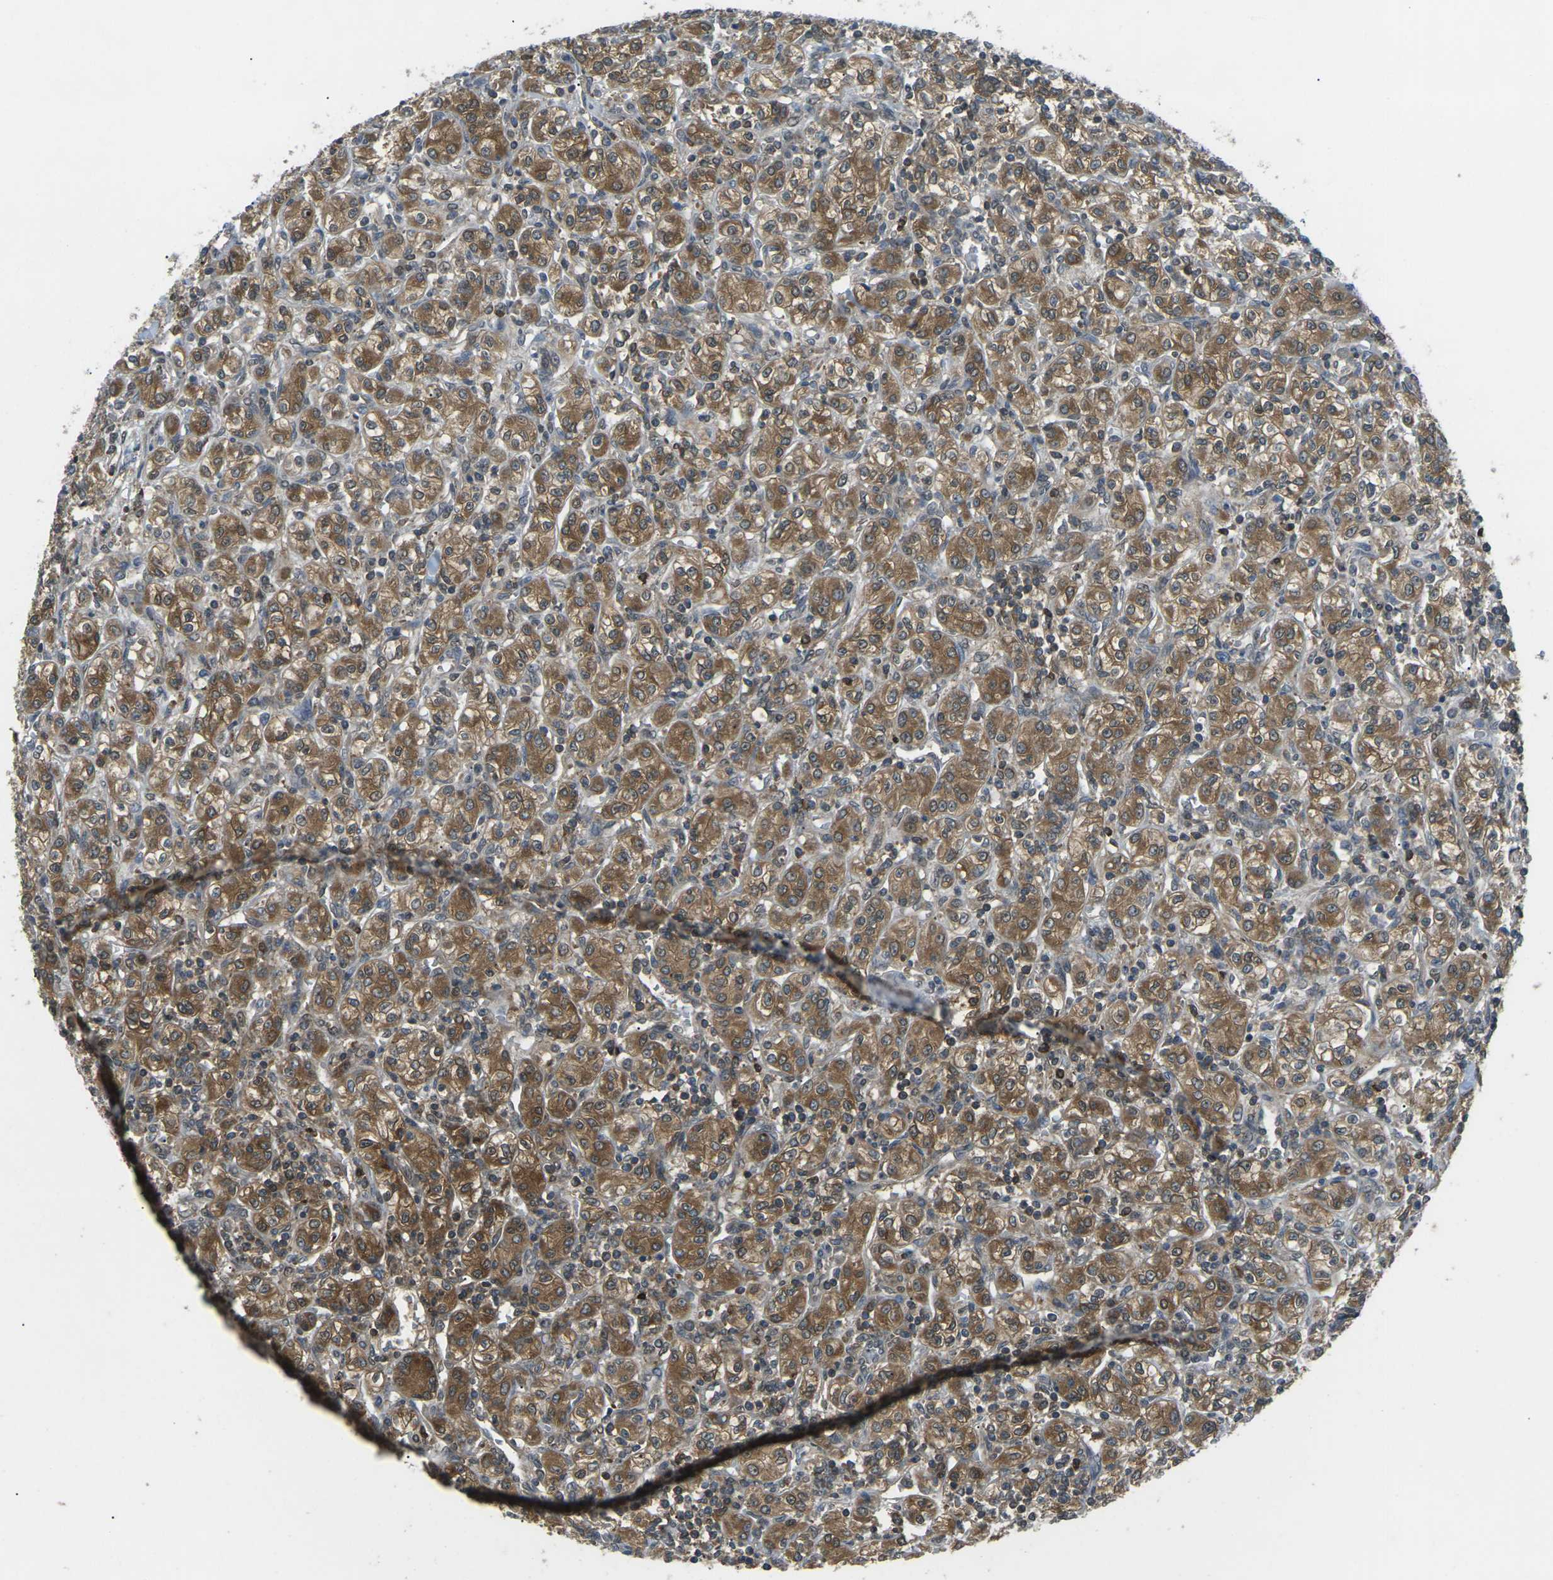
{"staining": {"intensity": "moderate", "quantity": ">75%", "location": "cytoplasmic/membranous"}, "tissue": "renal cancer", "cell_type": "Tumor cells", "image_type": "cancer", "snomed": [{"axis": "morphology", "description": "Adenocarcinoma, NOS"}, {"axis": "topography", "description": "Kidney"}], "caption": "Human renal adenocarcinoma stained with a protein marker demonstrates moderate staining in tumor cells.", "gene": "PIEZO2", "patient": {"sex": "male", "age": 77}}